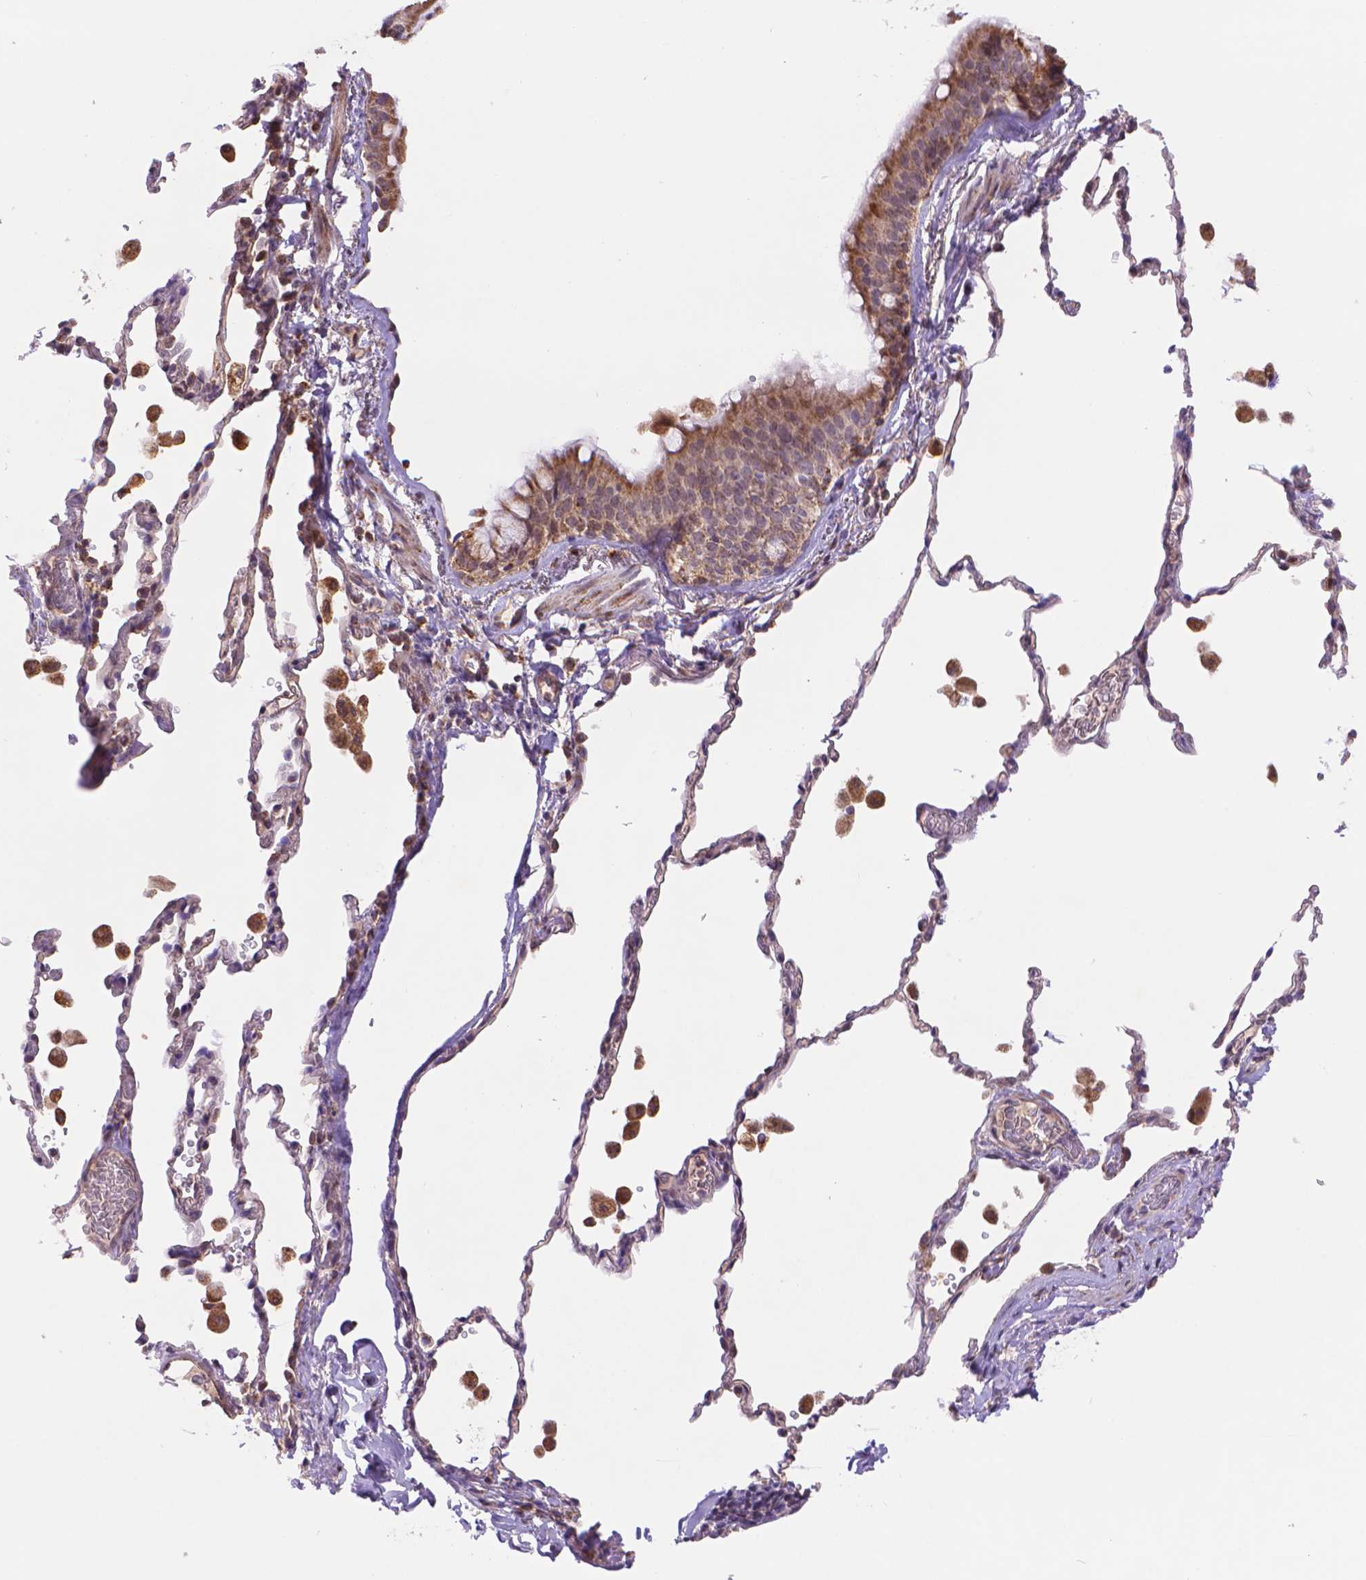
{"staining": {"intensity": "moderate", "quantity": "25%-75%", "location": "cytoplasmic/membranous"}, "tissue": "bronchus", "cell_type": "Respiratory epithelial cells", "image_type": "normal", "snomed": [{"axis": "morphology", "description": "Normal tissue, NOS"}, {"axis": "topography", "description": "Bronchus"}, {"axis": "topography", "description": "Lung"}], "caption": "A photomicrograph showing moderate cytoplasmic/membranous positivity in approximately 25%-75% of respiratory epithelial cells in unremarkable bronchus, as visualized by brown immunohistochemical staining.", "gene": "CYYR1", "patient": {"sex": "male", "age": 54}}